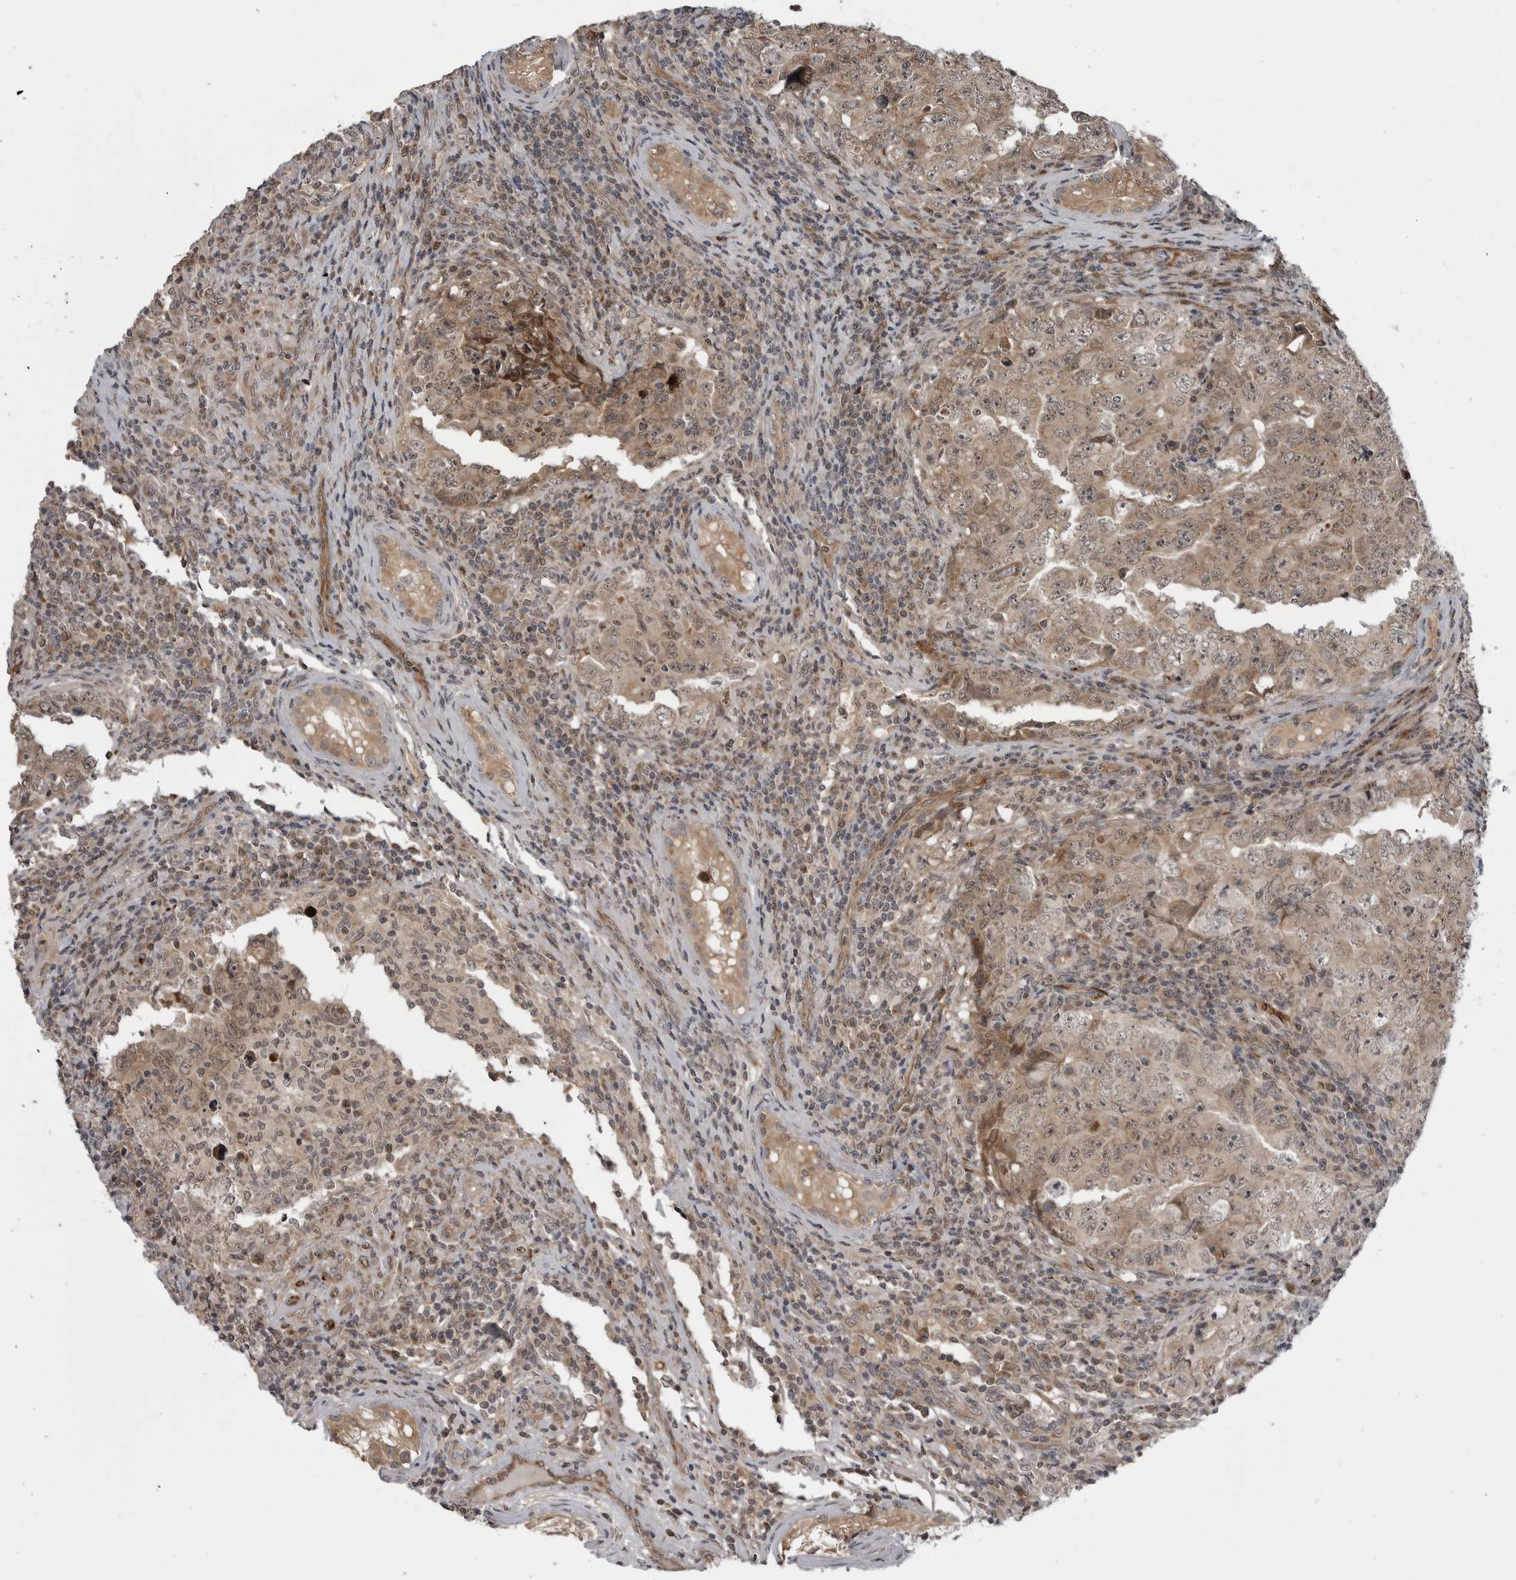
{"staining": {"intensity": "weak", "quantity": ">75%", "location": "cytoplasmic/membranous,nuclear"}, "tissue": "testis cancer", "cell_type": "Tumor cells", "image_type": "cancer", "snomed": [{"axis": "morphology", "description": "Carcinoma, Embryonal, NOS"}, {"axis": "topography", "description": "Testis"}], "caption": "The micrograph exhibits immunohistochemical staining of testis cancer. There is weak cytoplasmic/membranous and nuclear positivity is present in approximately >75% of tumor cells. (Brightfield microscopy of DAB IHC at high magnification).", "gene": "FAAP100", "patient": {"sex": "male", "age": 26}}